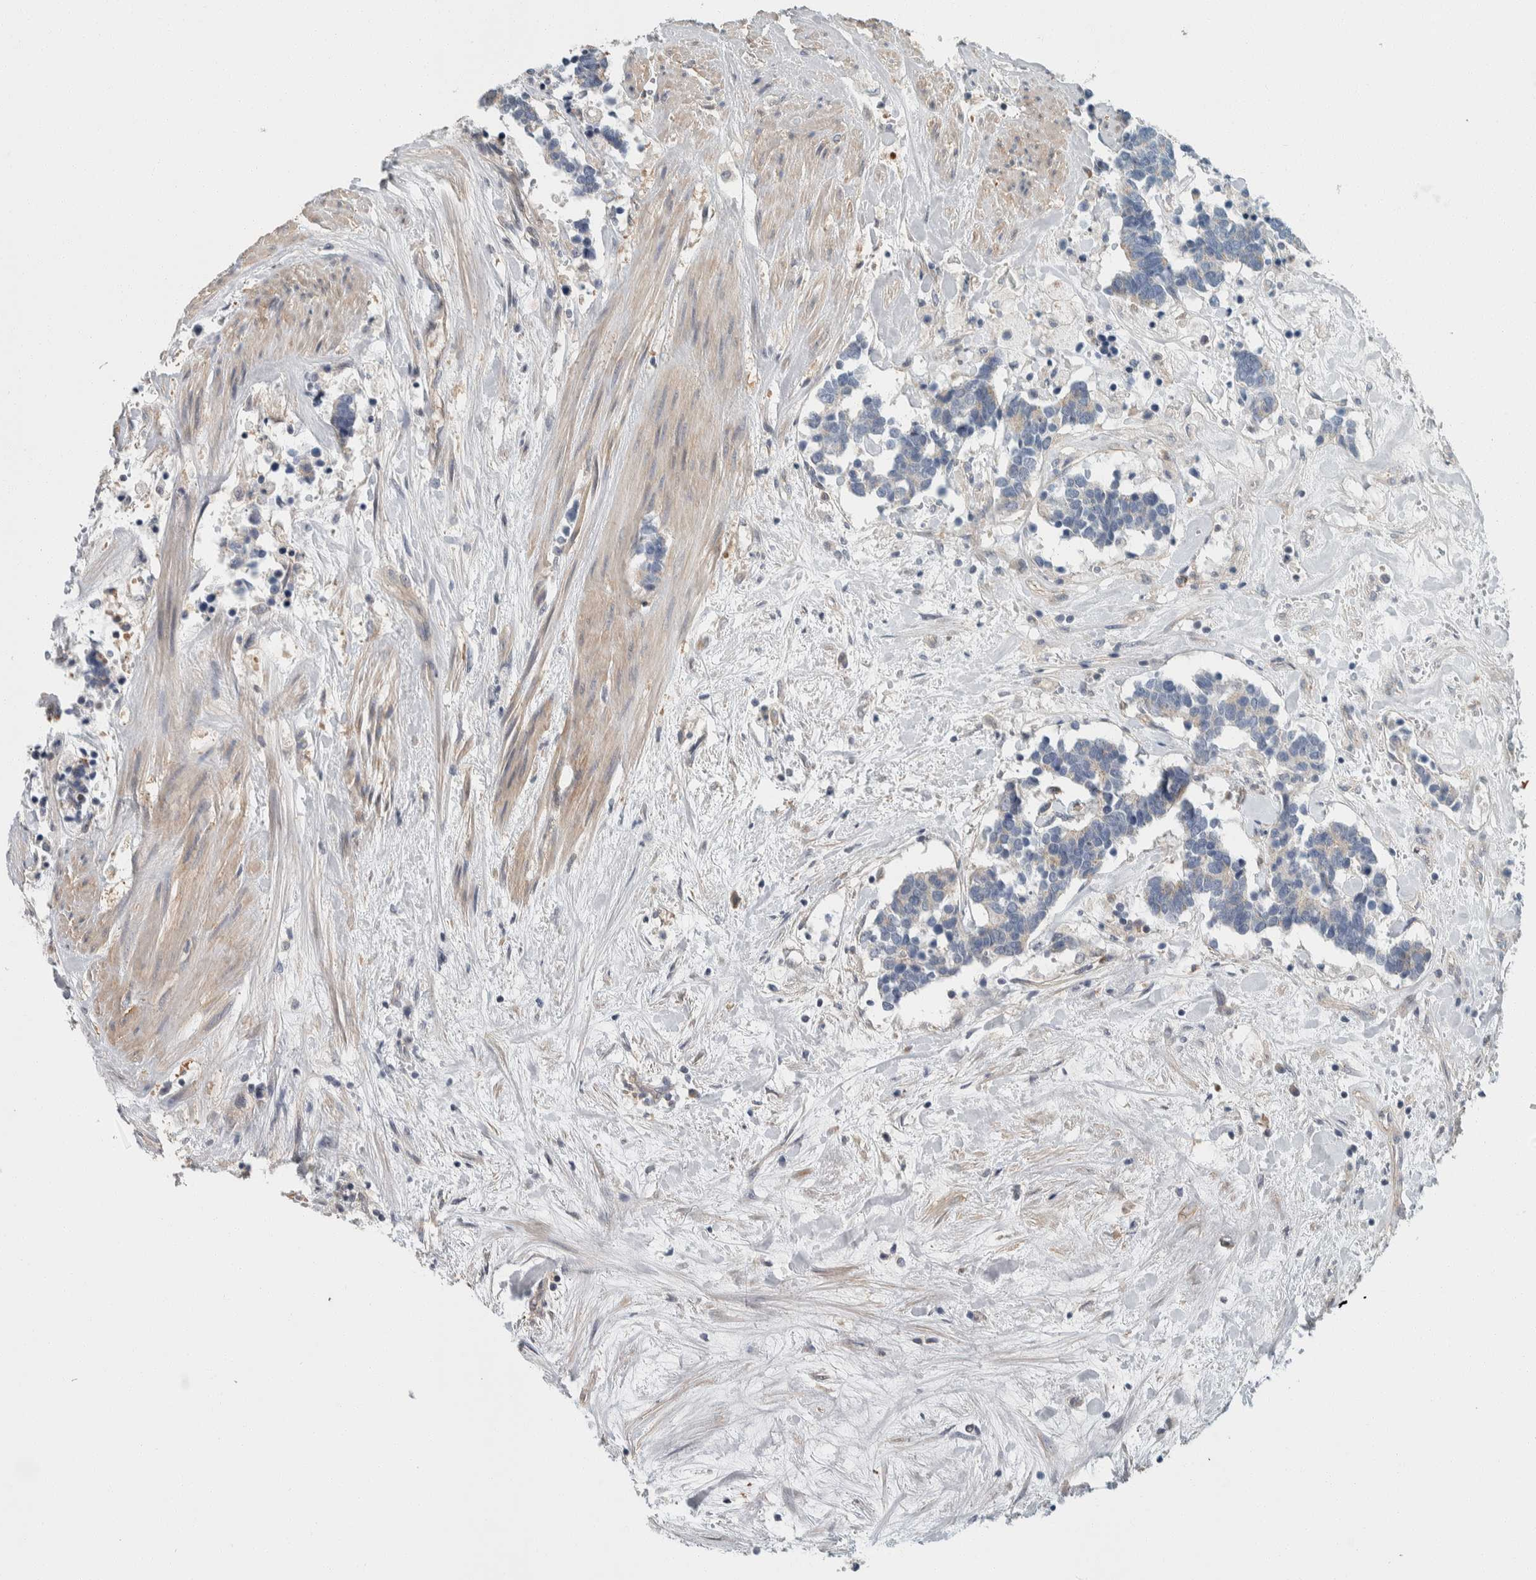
{"staining": {"intensity": "negative", "quantity": "none", "location": "none"}, "tissue": "carcinoid", "cell_type": "Tumor cells", "image_type": "cancer", "snomed": [{"axis": "morphology", "description": "Carcinoma, NOS"}, {"axis": "morphology", "description": "Carcinoid, malignant, NOS"}, {"axis": "topography", "description": "Urinary bladder"}], "caption": "Immunohistochemistry (IHC) of human malignant carcinoid reveals no expression in tumor cells. The staining is performed using DAB brown chromogen with nuclei counter-stained in using hematoxylin.", "gene": "KCNJ3", "patient": {"sex": "male", "age": 57}}